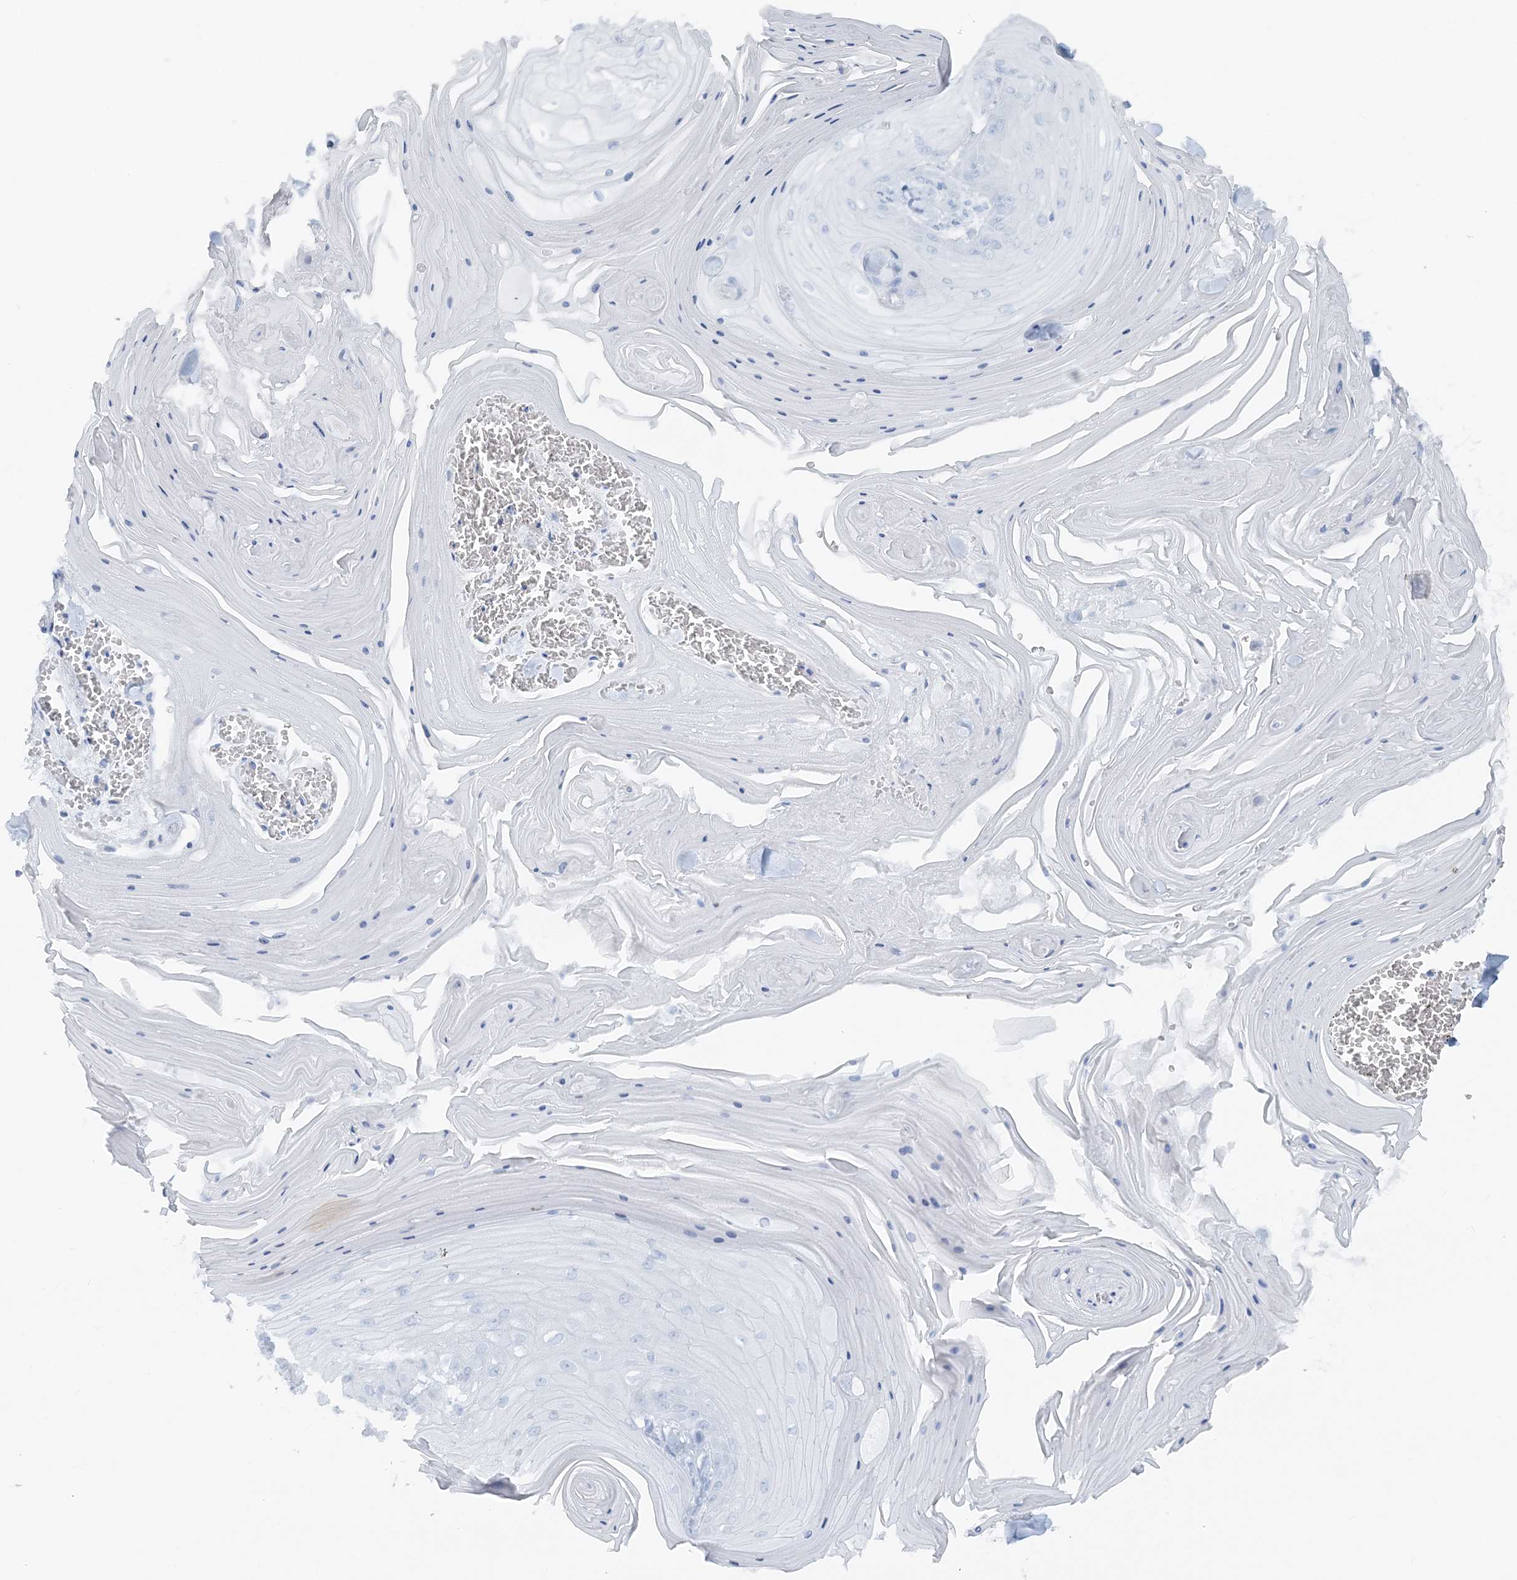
{"staining": {"intensity": "negative", "quantity": "none", "location": "none"}, "tissue": "skin cancer", "cell_type": "Tumor cells", "image_type": "cancer", "snomed": [{"axis": "morphology", "description": "Squamous cell carcinoma, NOS"}, {"axis": "topography", "description": "Skin"}], "caption": "This is an immunohistochemistry (IHC) micrograph of skin cancer (squamous cell carcinoma). There is no staining in tumor cells.", "gene": "ATP11A", "patient": {"sex": "male", "age": 74}}